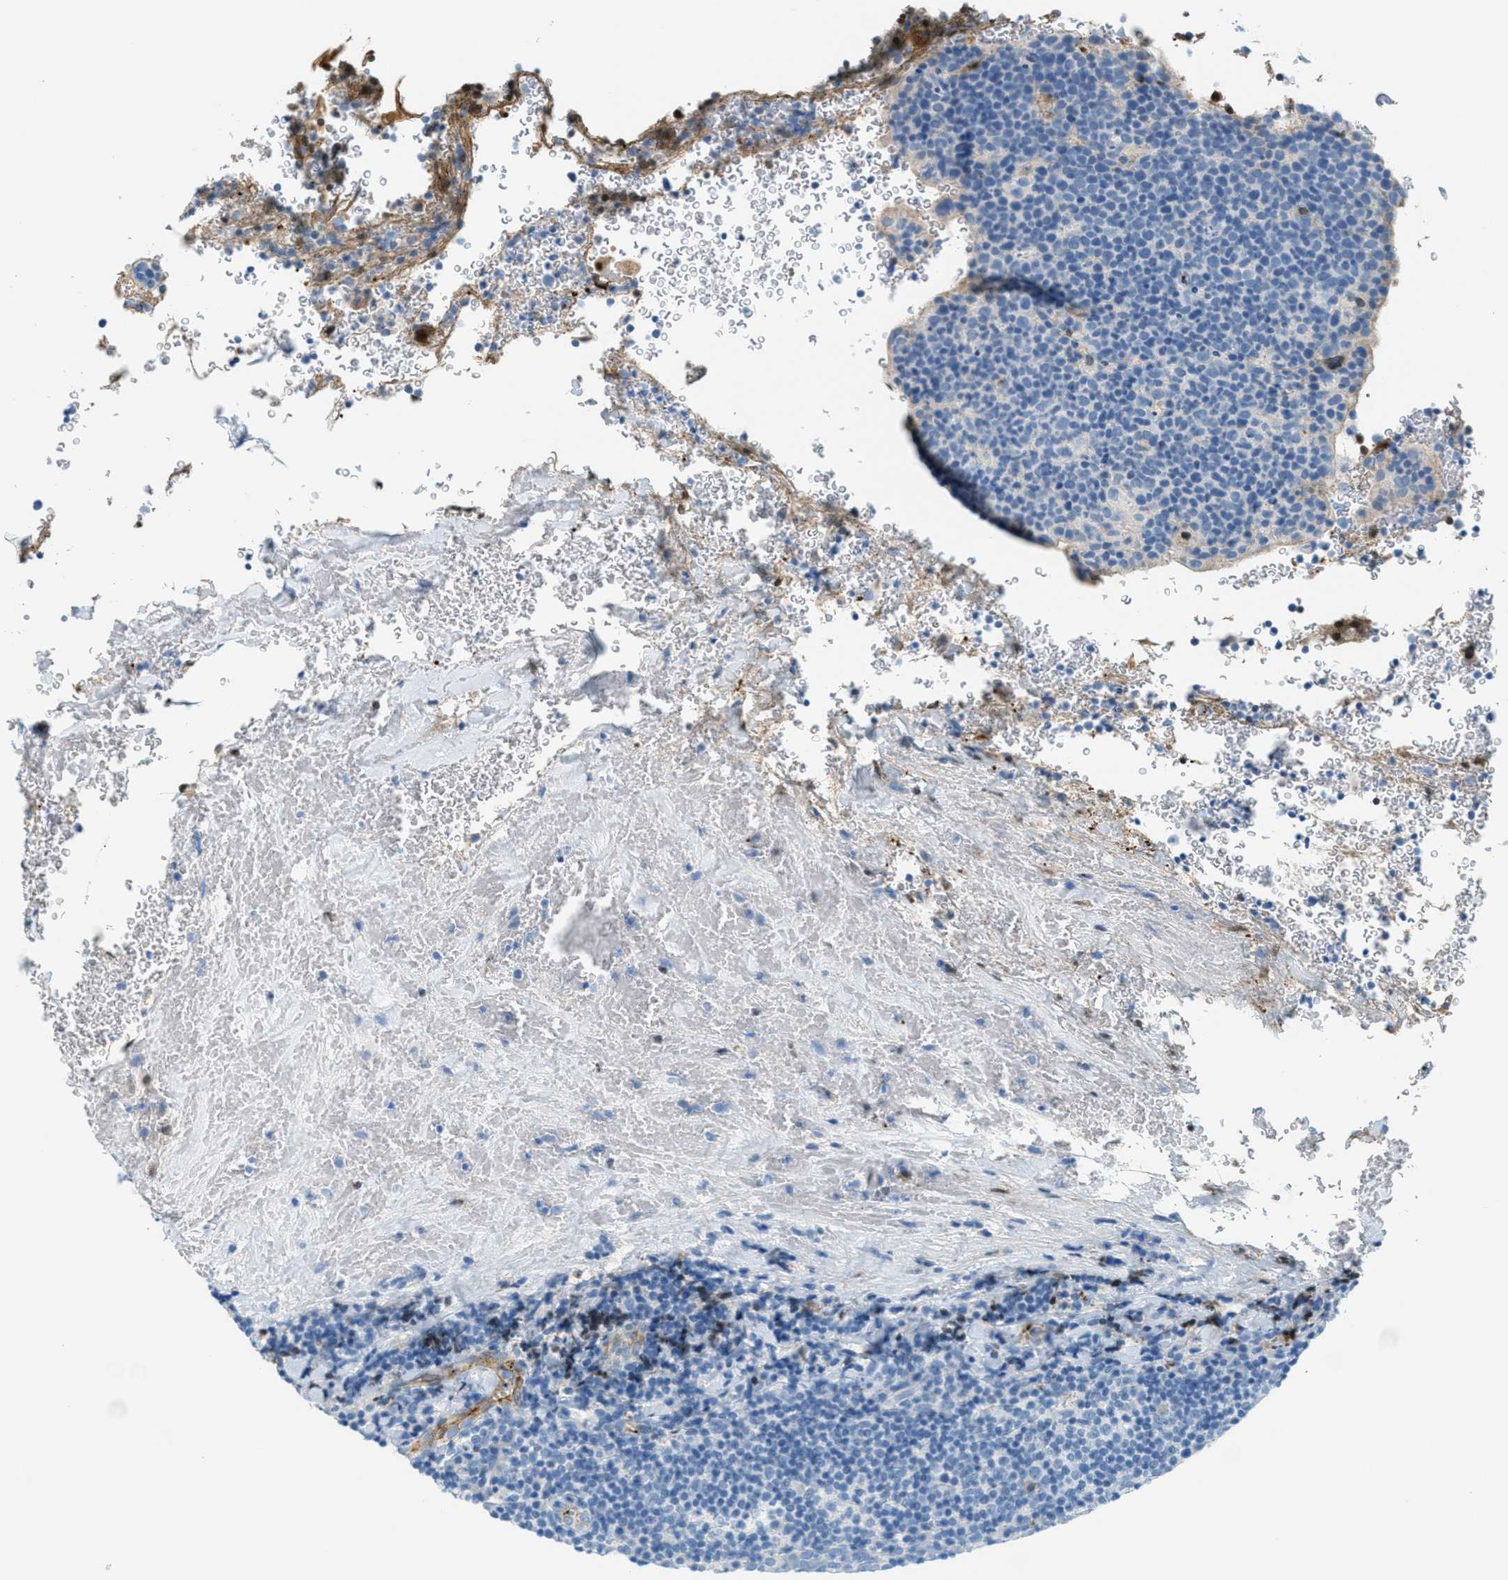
{"staining": {"intensity": "negative", "quantity": "none", "location": "none"}, "tissue": "tonsil", "cell_type": "Germinal center cells", "image_type": "normal", "snomed": [{"axis": "morphology", "description": "Normal tissue, NOS"}, {"axis": "topography", "description": "Tonsil"}], "caption": "Immunohistochemistry histopathology image of unremarkable human tonsil stained for a protein (brown), which reveals no expression in germinal center cells.", "gene": "PPBP", "patient": {"sex": "male", "age": 17}}